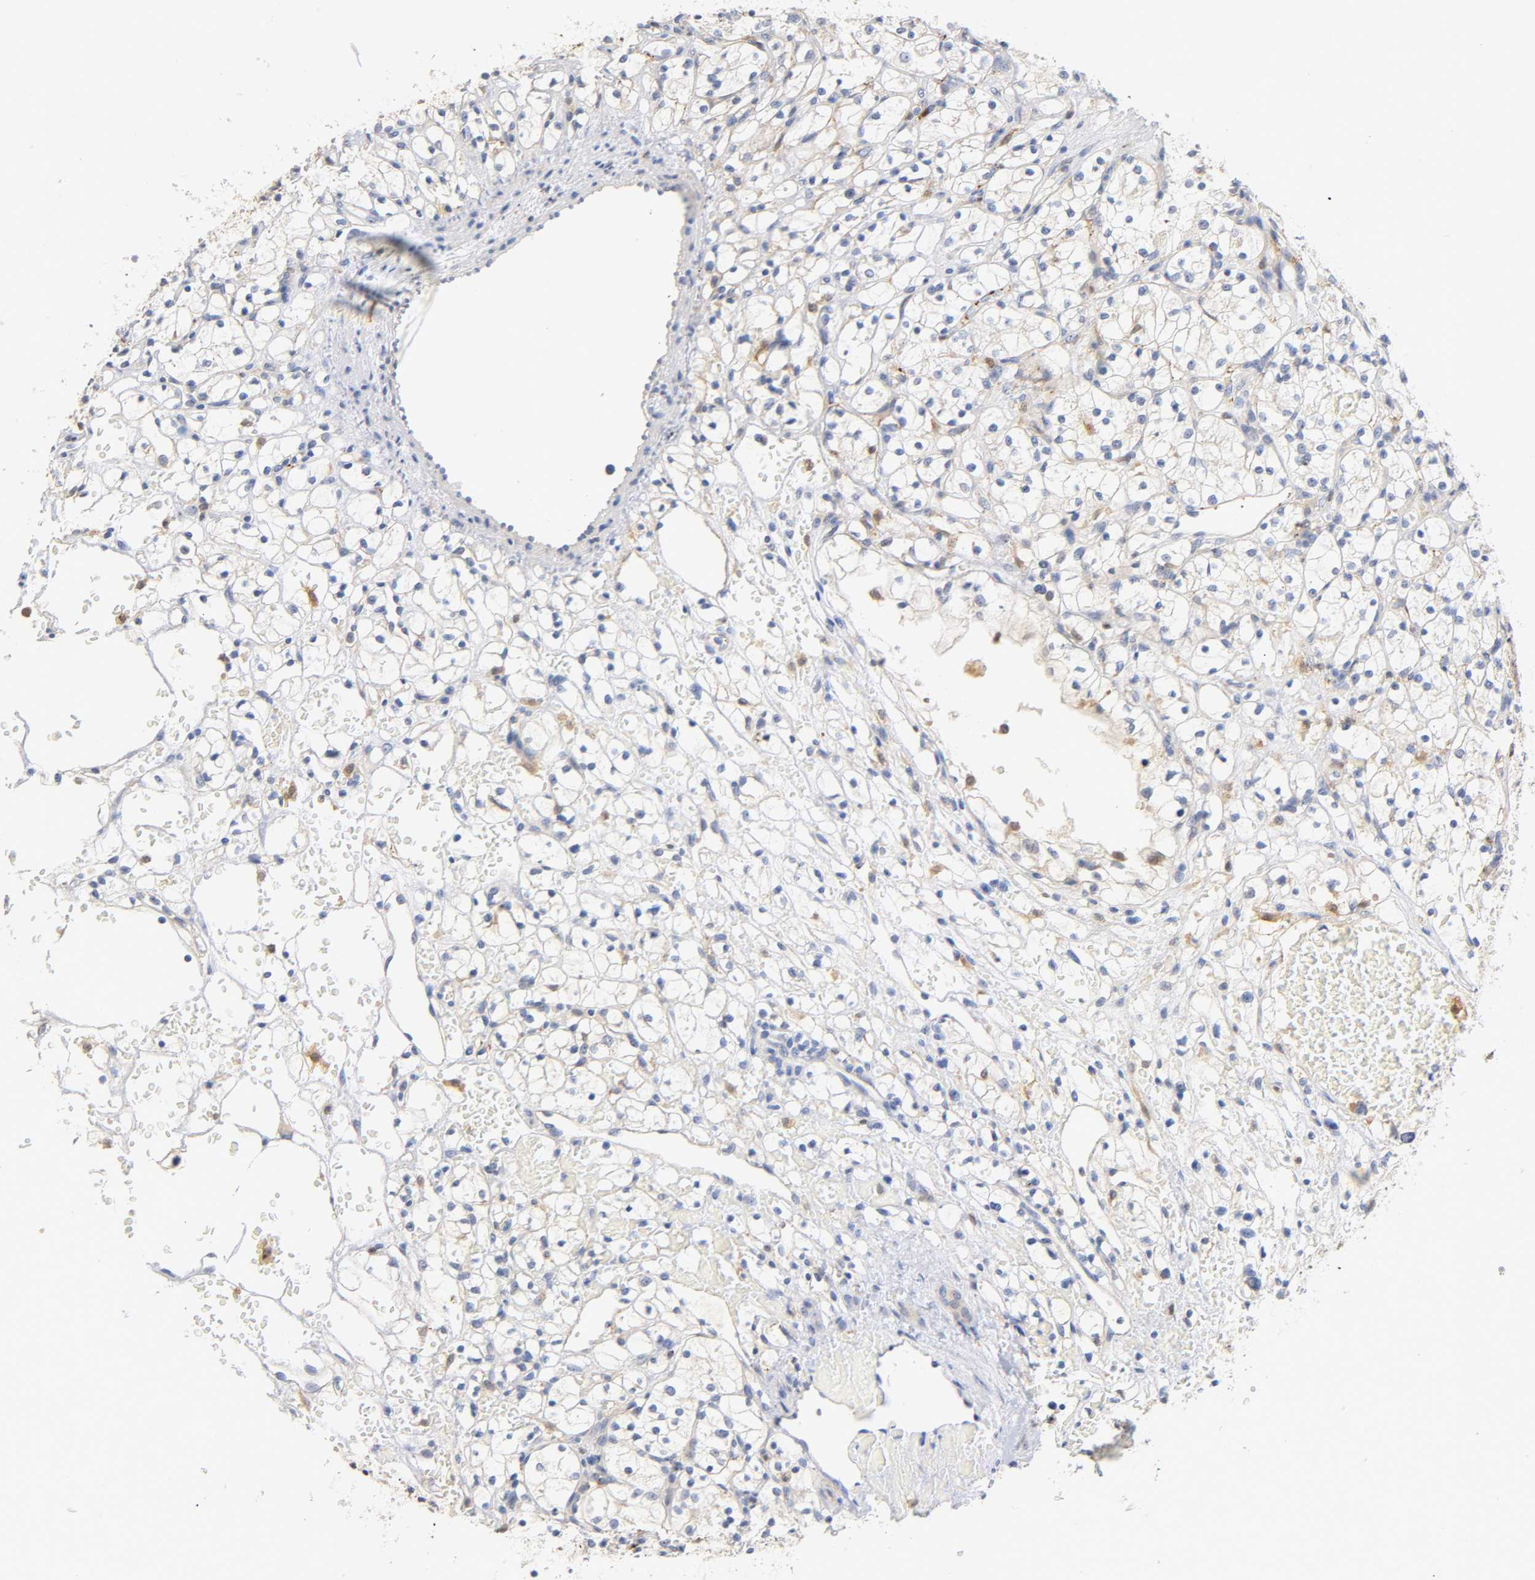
{"staining": {"intensity": "weak", "quantity": "<25%", "location": "cytoplasmic/membranous"}, "tissue": "renal cancer", "cell_type": "Tumor cells", "image_type": "cancer", "snomed": [{"axis": "morphology", "description": "Adenocarcinoma, NOS"}, {"axis": "topography", "description": "Kidney"}], "caption": "Protein analysis of renal adenocarcinoma displays no significant expression in tumor cells. The staining was performed using DAB to visualize the protein expression in brown, while the nuclei were stained in blue with hematoxylin (Magnification: 20x).", "gene": "IL18", "patient": {"sex": "female", "age": 60}}